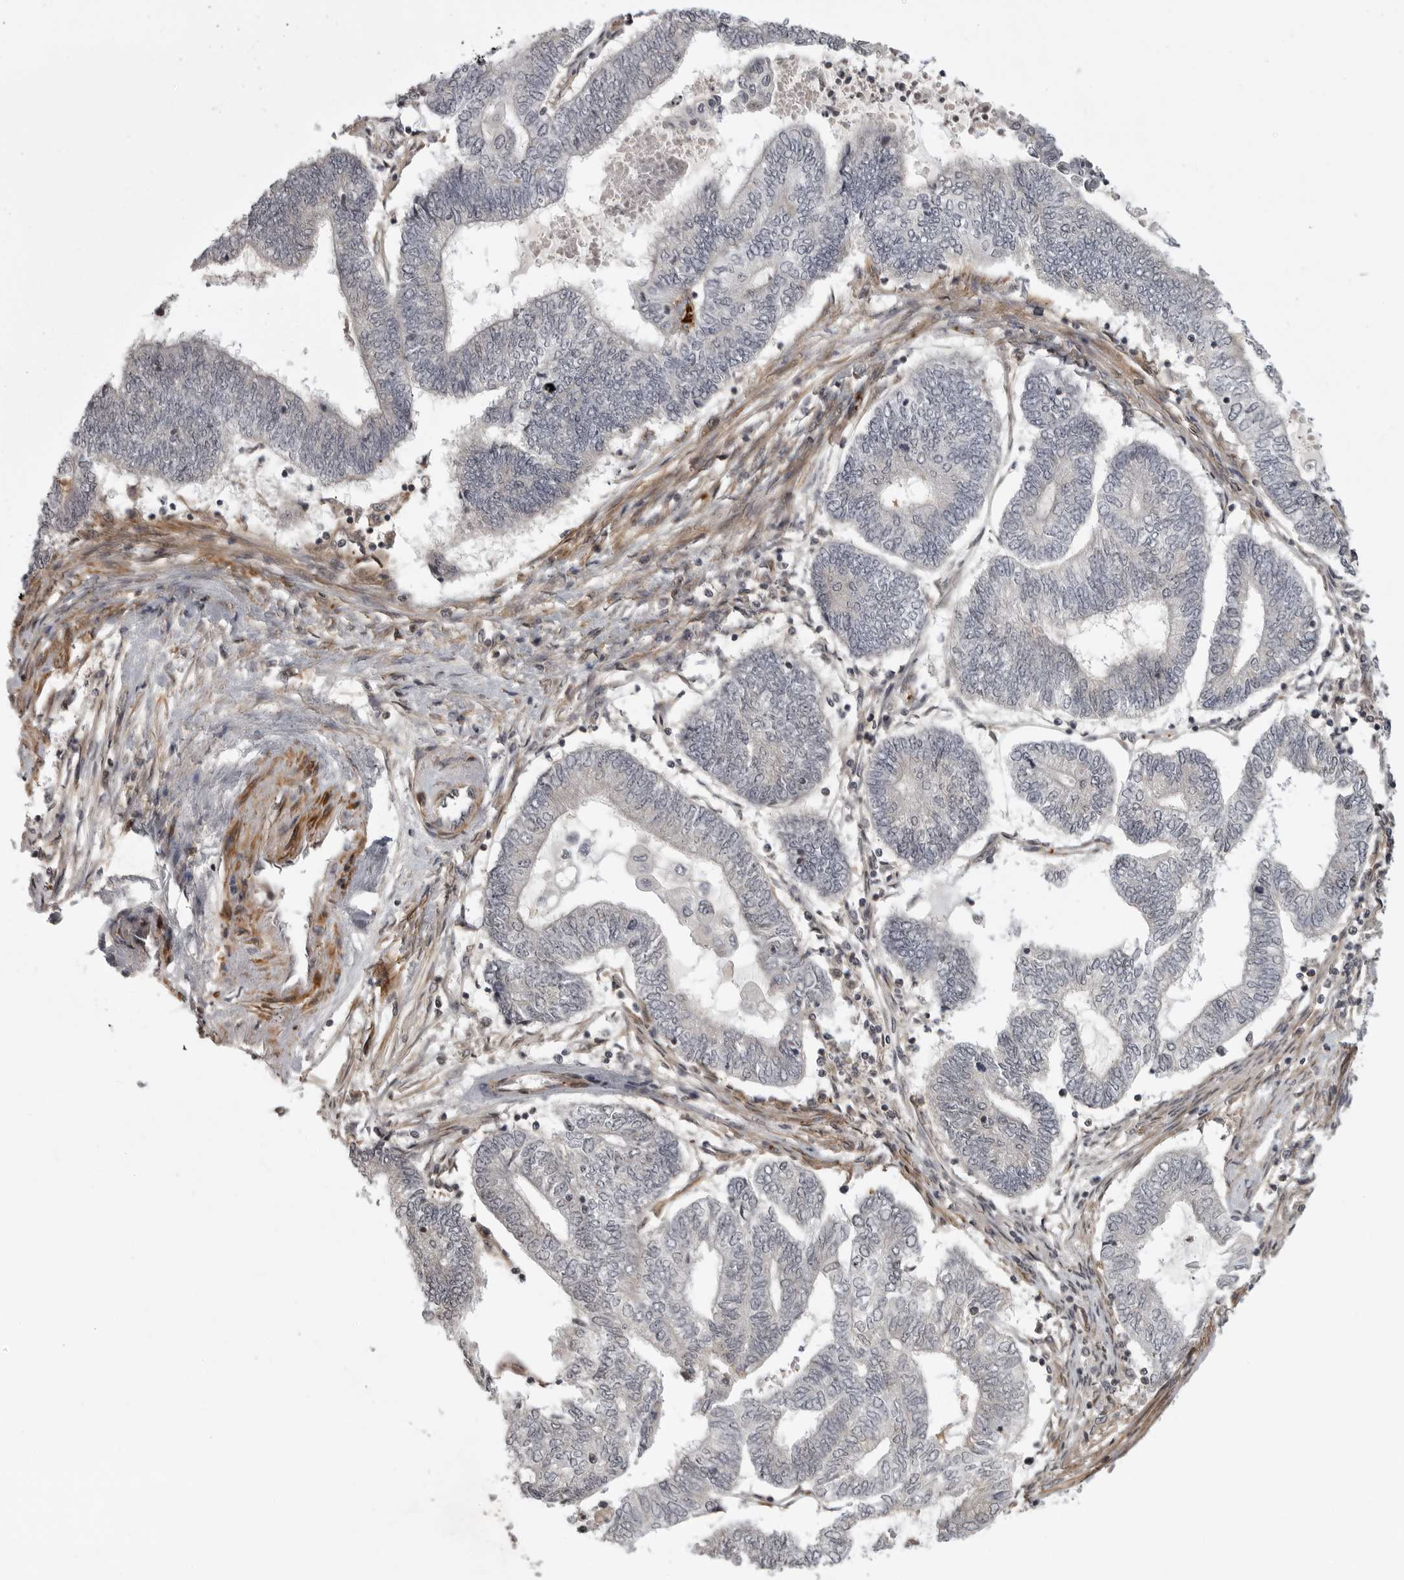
{"staining": {"intensity": "negative", "quantity": "none", "location": "none"}, "tissue": "endometrial cancer", "cell_type": "Tumor cells", "image_type": "cancer", "snomed": [{"axis": "morphology", "description": "Adenocarcinoma, NOS"}, {"axis": "topography", "description": "Uterus"}, {"axis": "topography", "description": "Endometrium"}], "caption": "Image shows no significant protein expression in tumor cells of endometrial cancer (adenocarcinoma). (DAB immunohistochemistry (IHC) with hematoxylin counter stain).", "gene": "TUT4", "patient": {"sex": "female", "age": 70}}